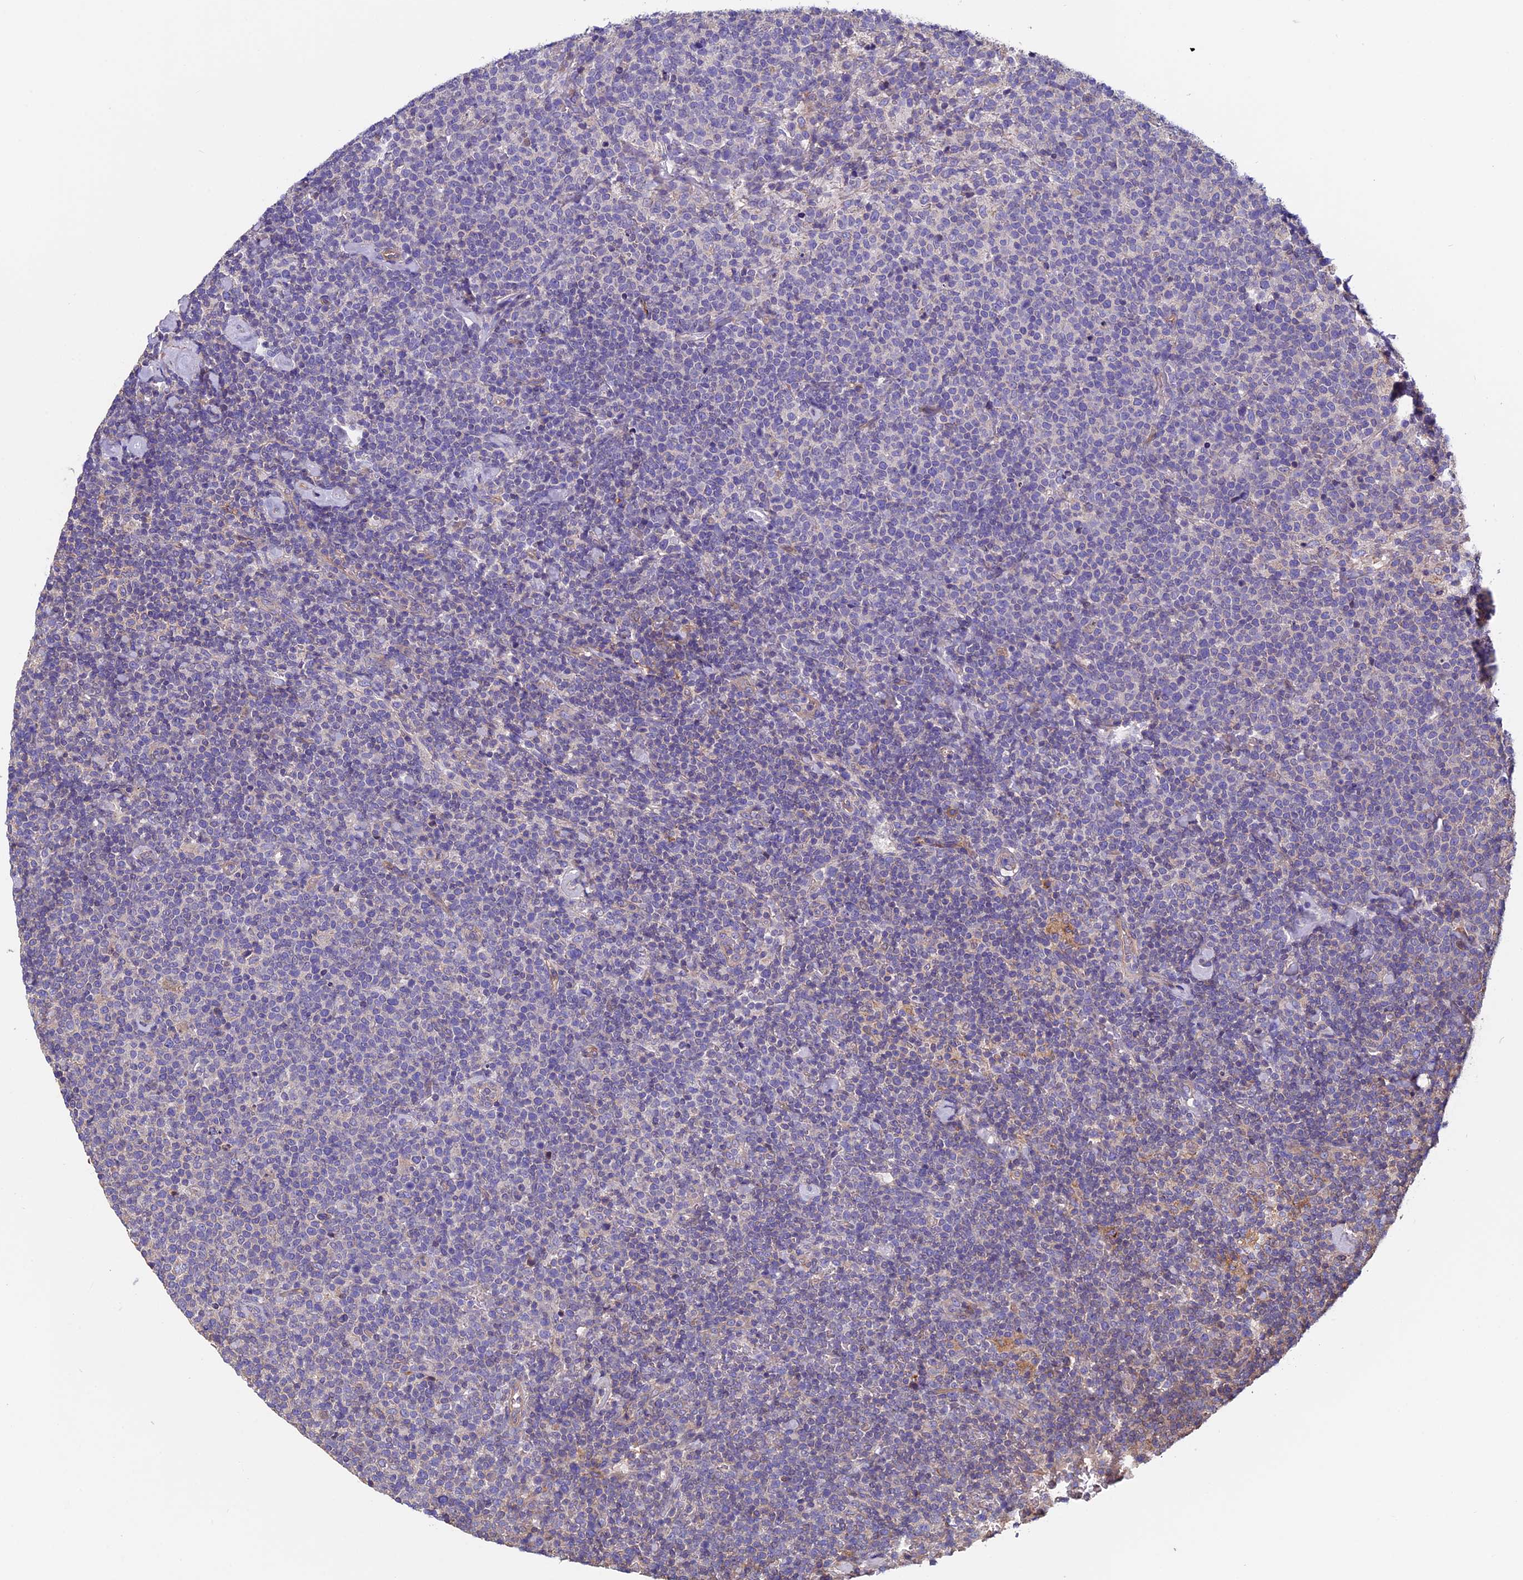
{"staining": {"intensity": "negative", "quantity": "none", "location": "none"}, "tissue": "lymphoma", "cell_type": "Tumor cells", "image_type": "cancer", "snomed": [{"axis": "morphology", "description": "Malignant lymphoma, non-Hodgkin's type, High grade"}, {"axis": "topography", "description": "Lymph node"}], "caption": "High-grade malignant lymphoma, non-Hodgkin's type was stained to show a protein in brown. There is no significant expression in tumor cells.", "gene": "CCDC153", "patient": {"sex": "male", "age": 61}}